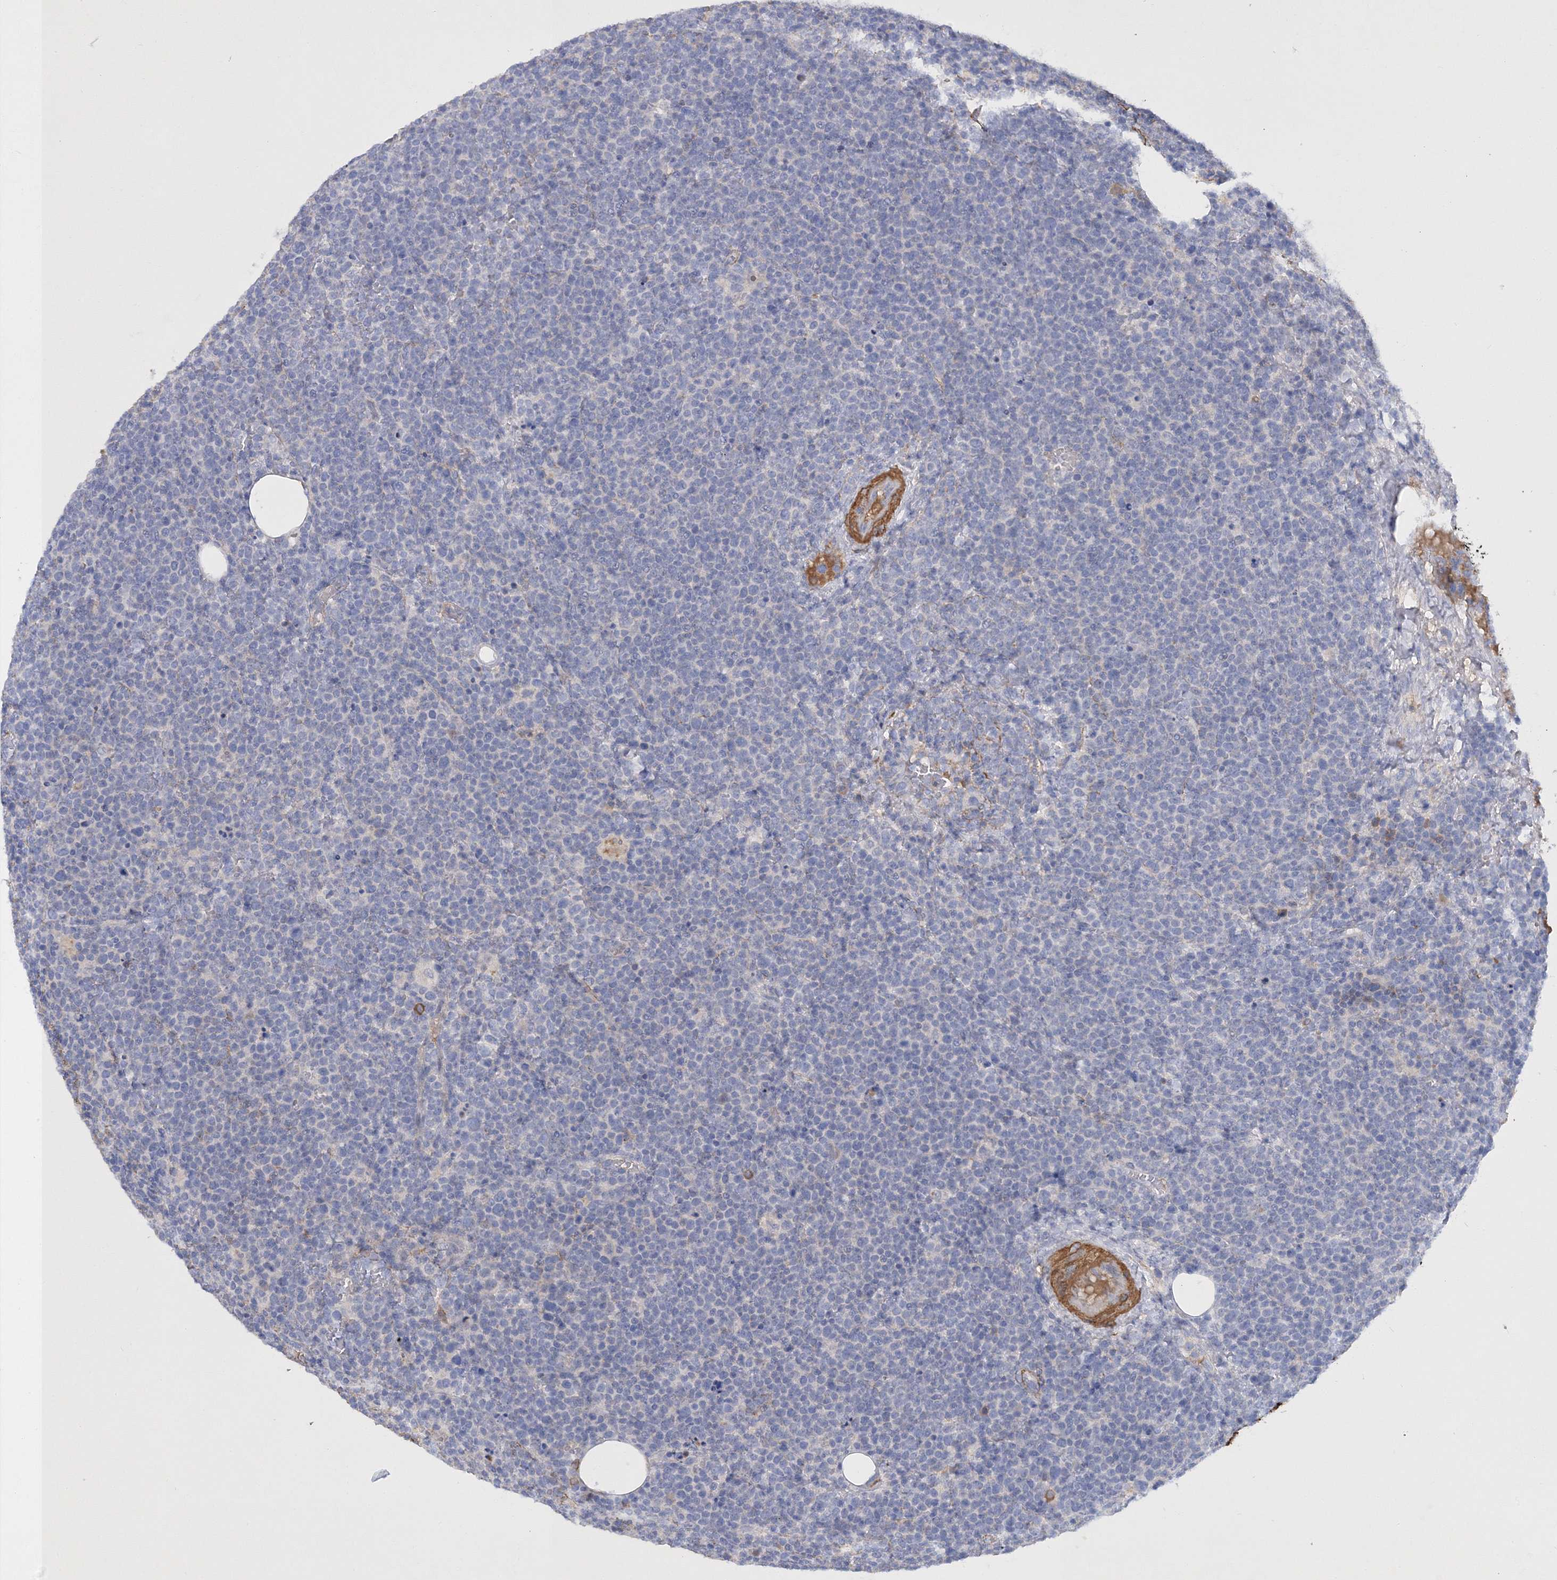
{"staining": {"intensity": "negative", "quantity": "none", "location": "none"}, "tissue": "lymphoma", "cell_type": "Tumor cells", "image_type": "cancer", "snomed": [{"axis": "morphology", "description": "Malignant lymphoma, non-Hodgkin's type, High grade"}, {"axis": "topography", "description": "Lymph node"}], "caption": "The IHC image has no significant positivity in tumor cells of malignant lymphoma, non-Hodgkin's type (high-grade) tissue.", "gene": "RTN2", "patient": {"sex": "male", "age": 61}}